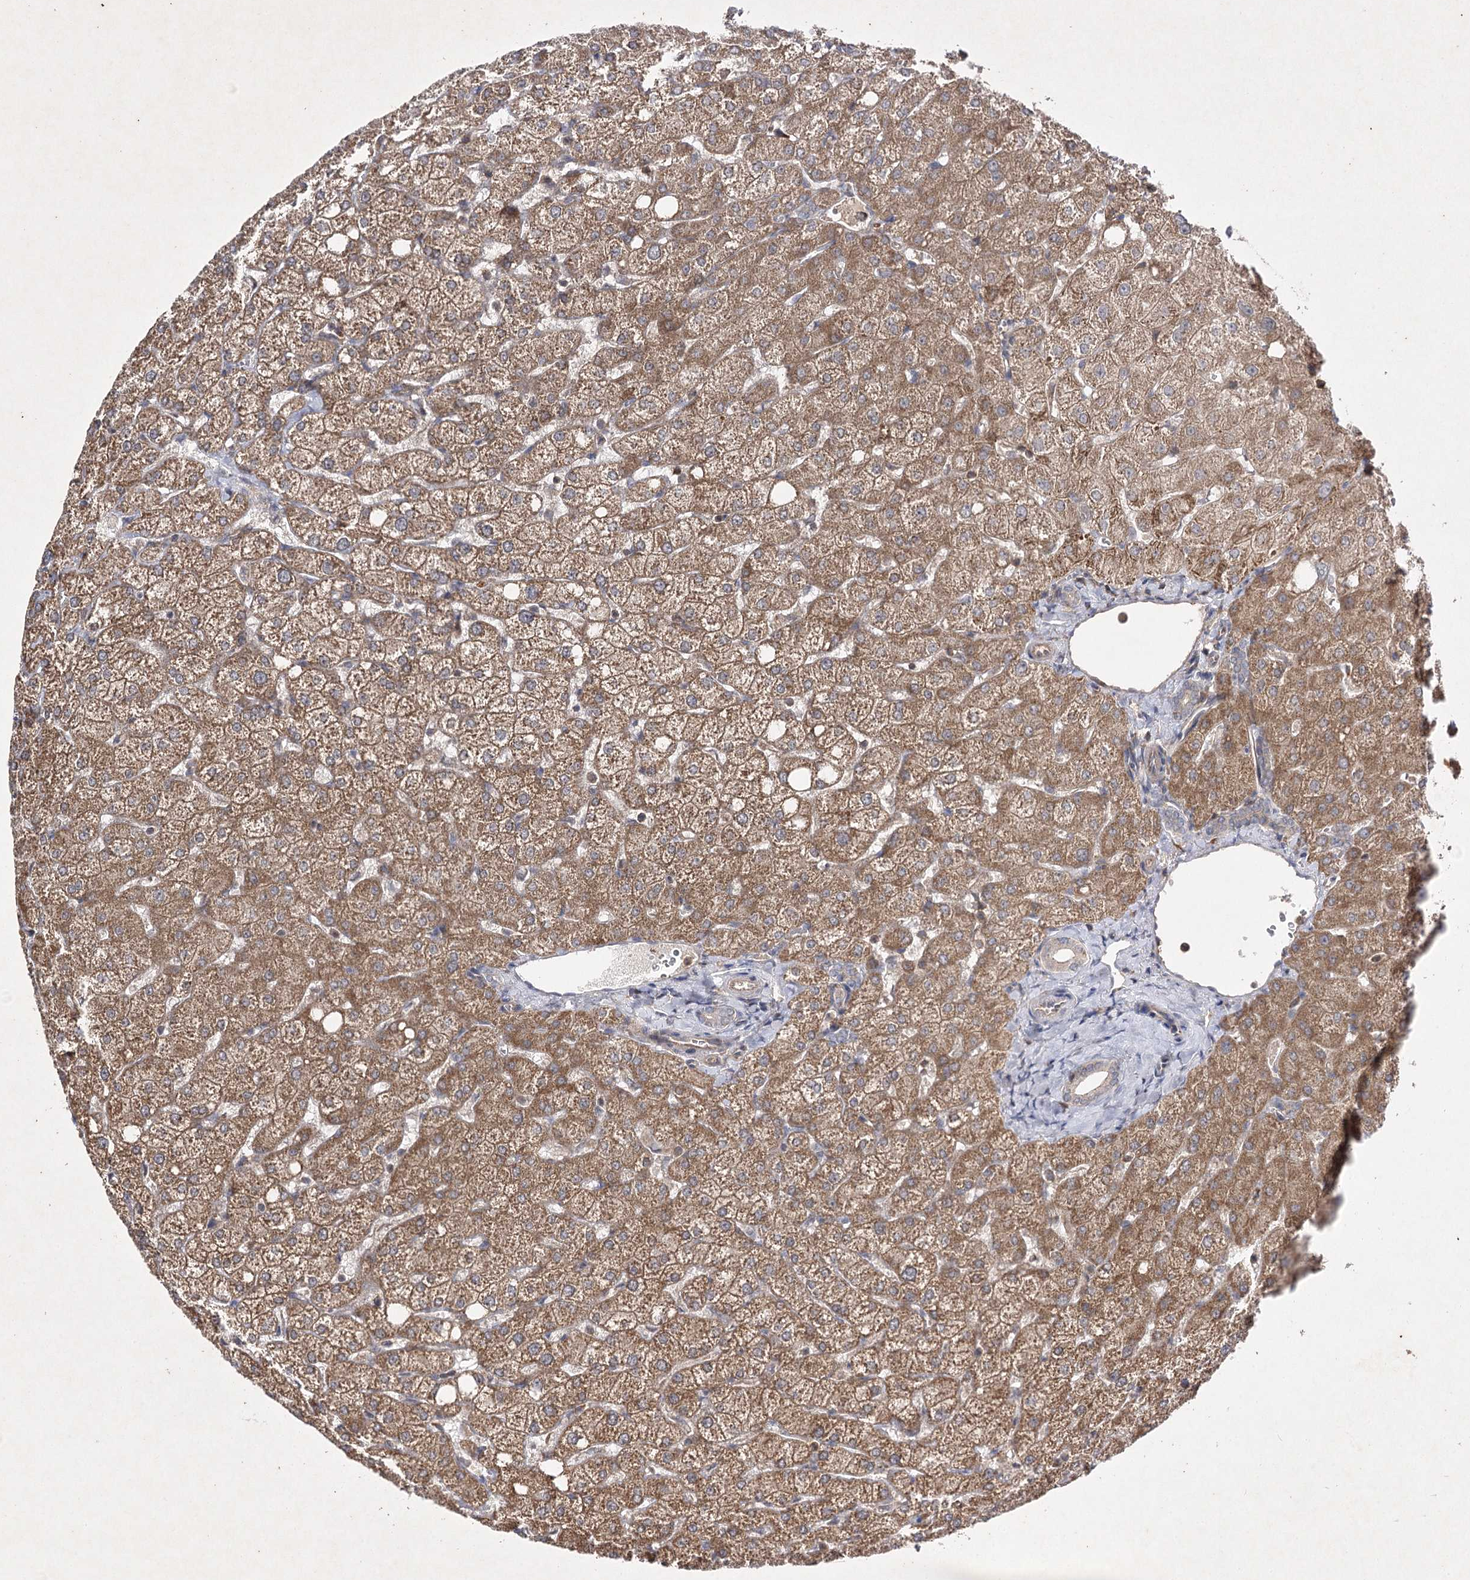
{"staining": {"intensity": "weak", "quantity": "<25%", "location": "cytoplasmic/membranous"}, "tissue": "liver", "cell_type": "Cholangiocytes", "image_type": "normal", "snomed": [{"axis": "morphology", "description": "Normal tissue, NOS"}, {"axis": "topography", "description": "Liver"}], "caption": "Immunohistochemistry (IHC) of unremarkable liver exhibits no positivity in cholangiocytes. (DAB IHC, high magnification).", "gene": "BCR", "patient": {"sex": "female", "age": 54}}